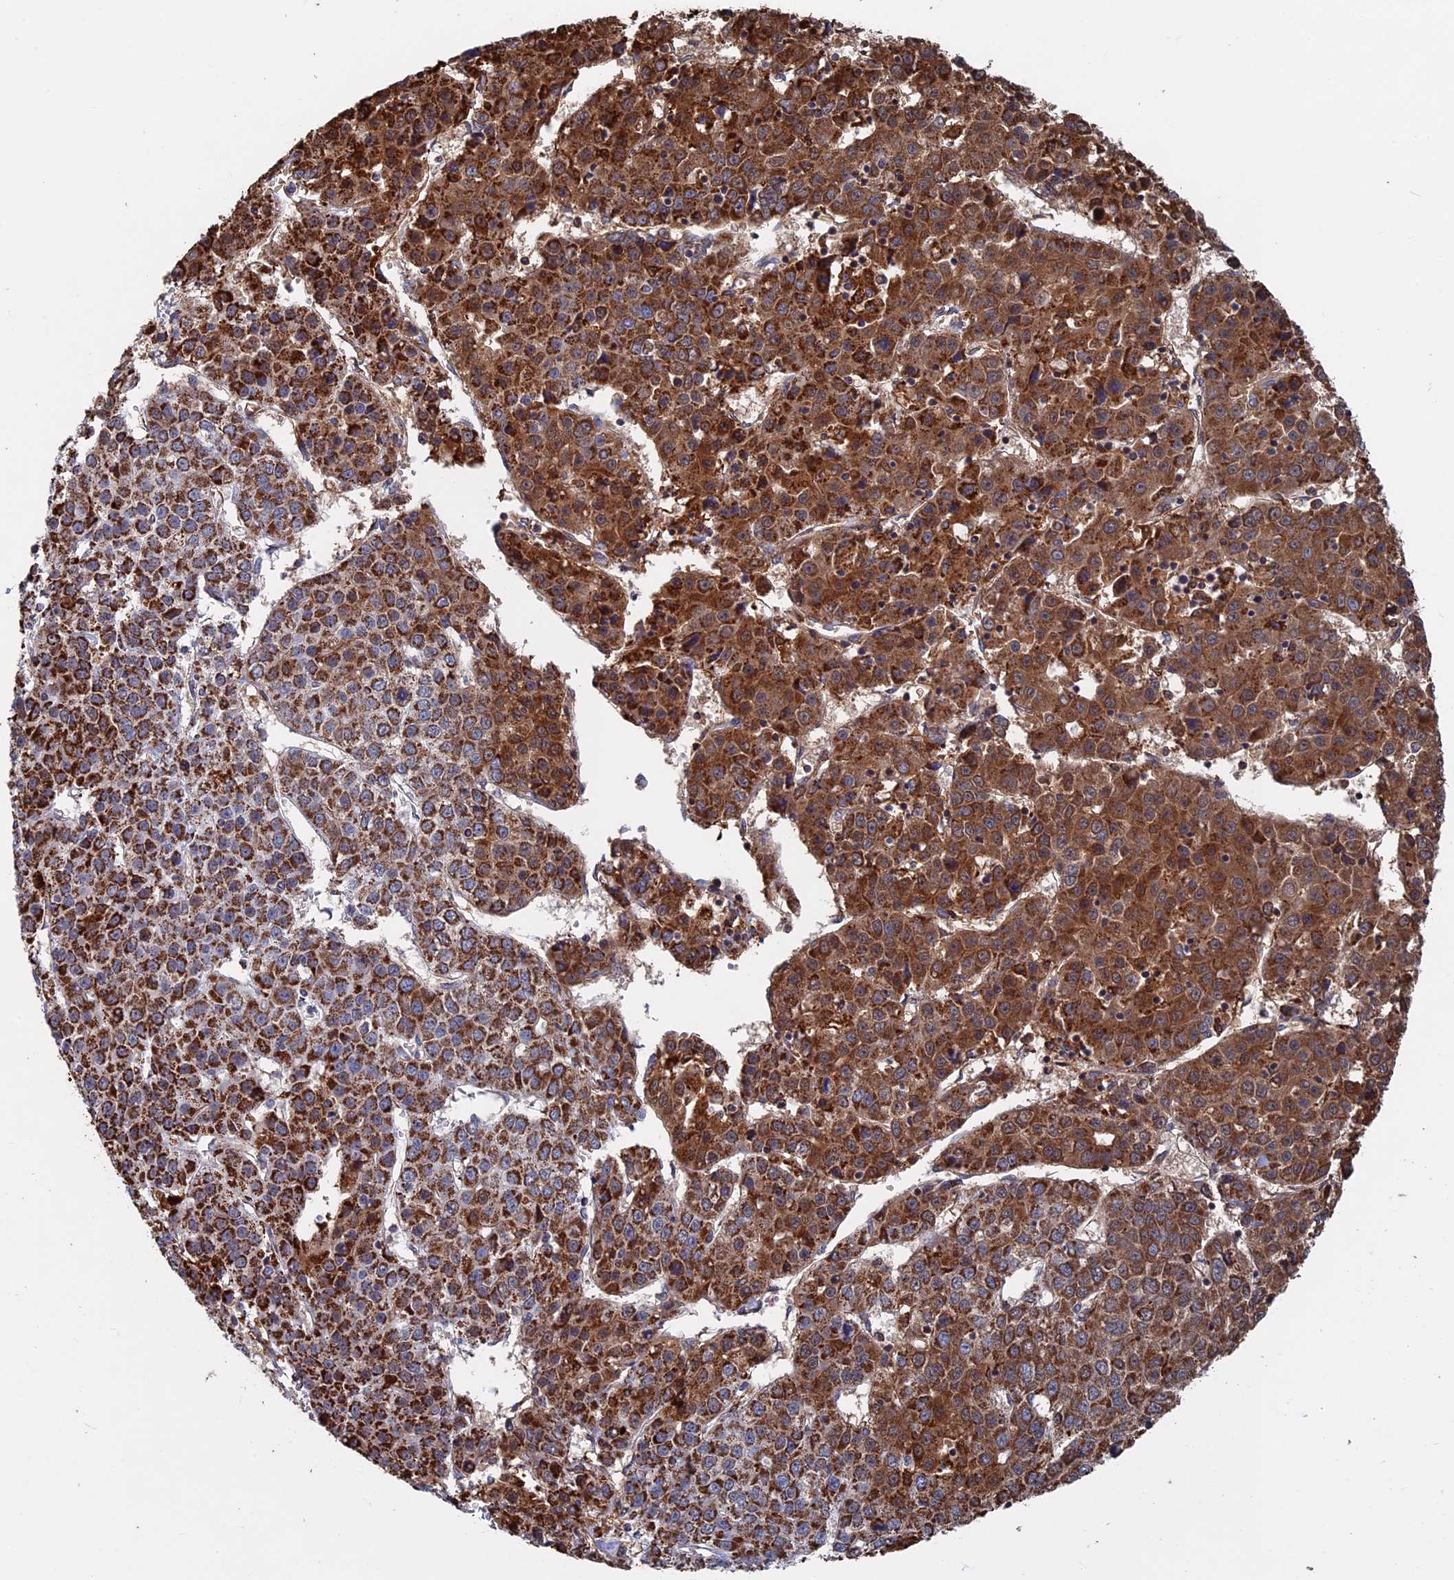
{"staining": {"intensity": "strong", "quantity": ">75%", "location": "cytoplasmic/membranous"}, "tissue": "liver cancer", "cell_type": "Tumor cells", "image_type": "cancer", "snomed": [{"axis": "morphology", "description": "Carcinoma, Hepatocellular, NOS"}, {"axis": "topography", "description": "Liver"}], "caption": "Immunohistochemistry of liver cancer (hepatocellular carcinoma) reveals high levels of strong cytoplasmic/membranous positivity in about >75% of tumor cells.", "gene": "SEC24D", "patient": {"sex": "female", "age": 53}}